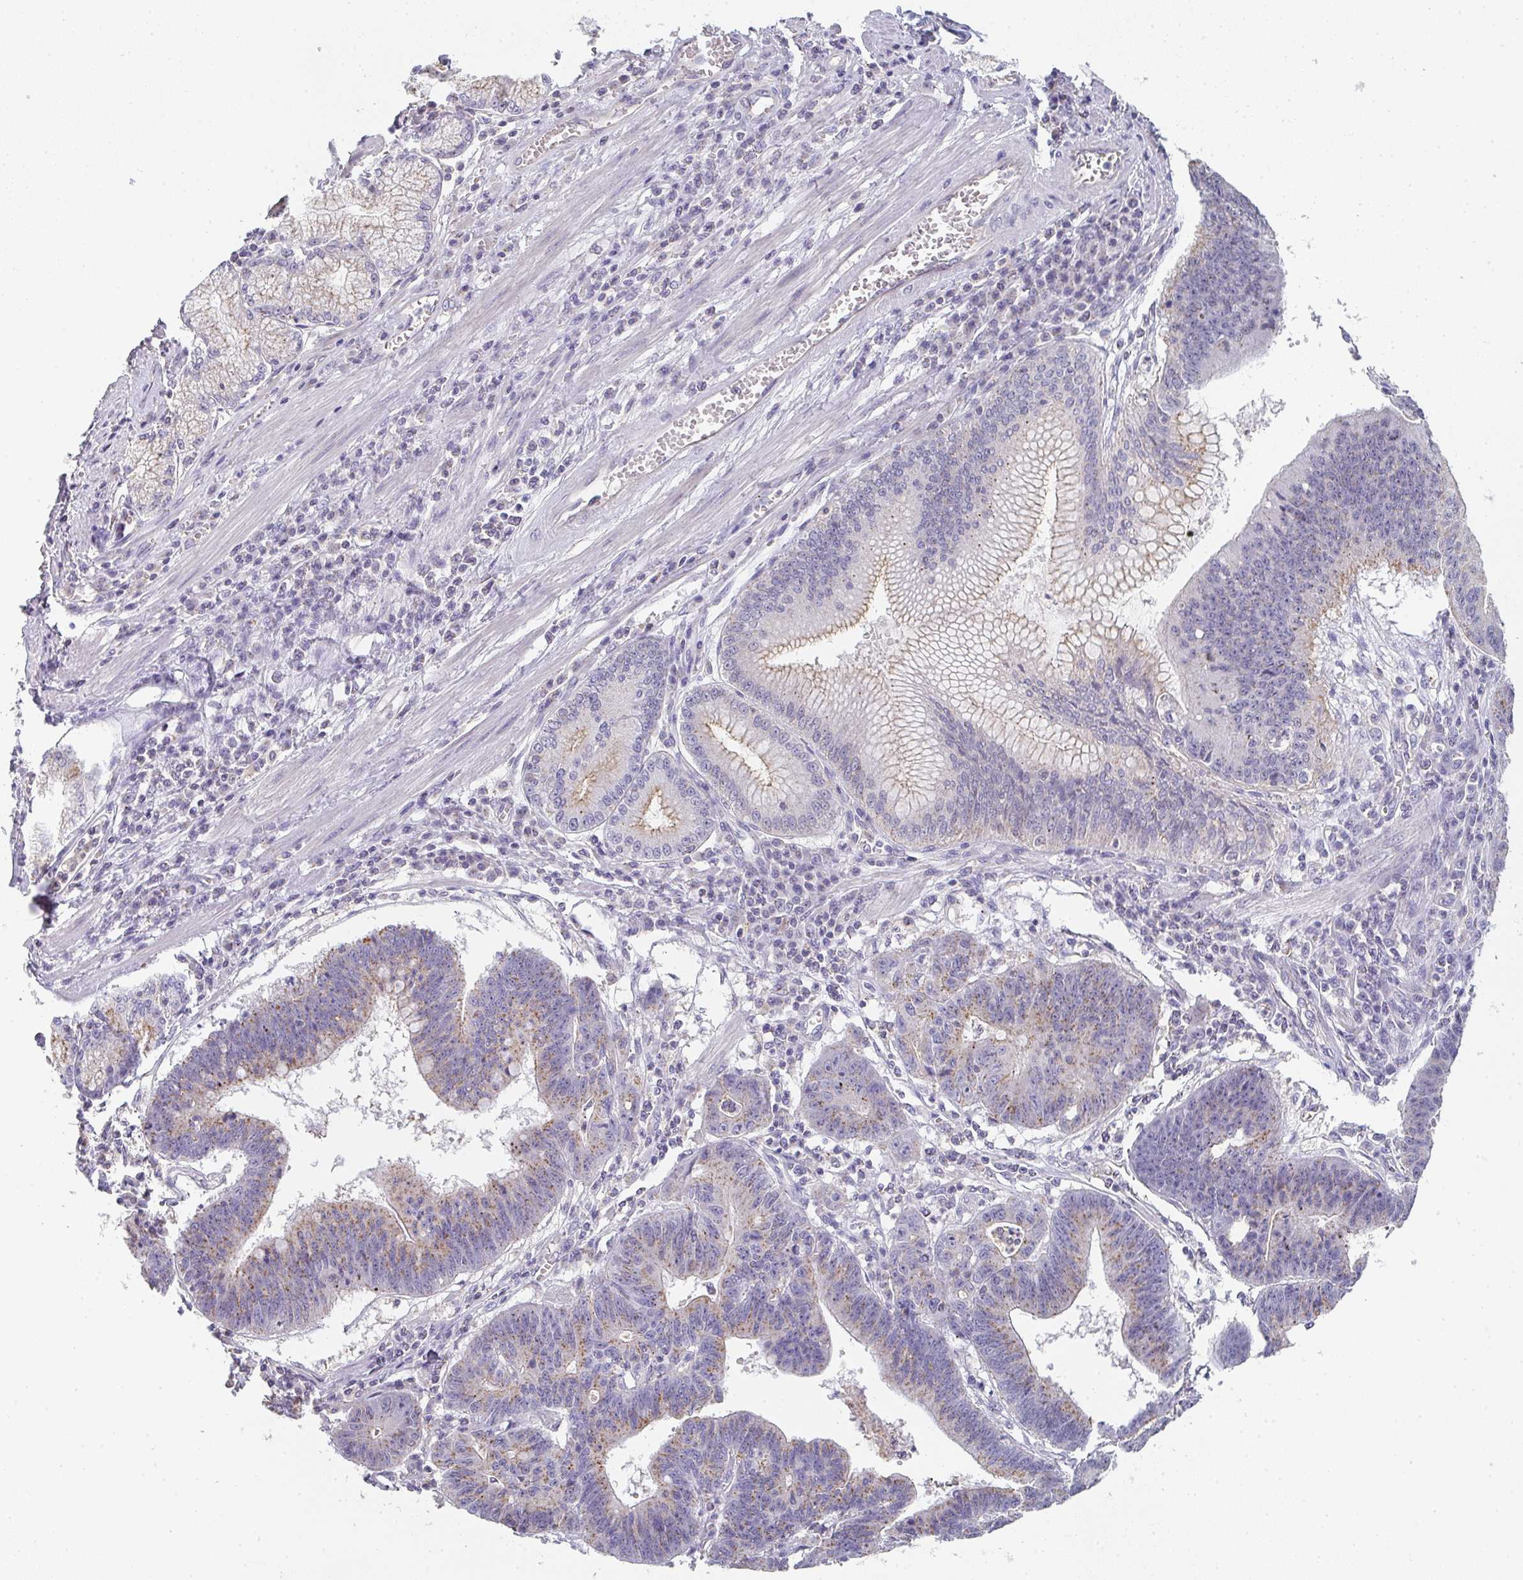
{"staining": {"intensity": "moderate", "quantity": "25%-75%", "location": "cytoplasmic/membranous"}, "tissue": "stomach cancer", "cell_type": "Tumor cells", "image_type": "cancer", "snomed": [{"axis": "morphology", "description": "Adenocarcinoma, NOS"}, {"axis": "topography", "description": "Stomach"}], "caption": "Moderate cytoplasmic/membranous staining for a protein is appreciated in about 25%-75% of tumor cells of adenocarcinoma (stomach) using immunohistochemistry.", "gene": "CHMP5", "patient": {"sex": "male", "age": 59}}